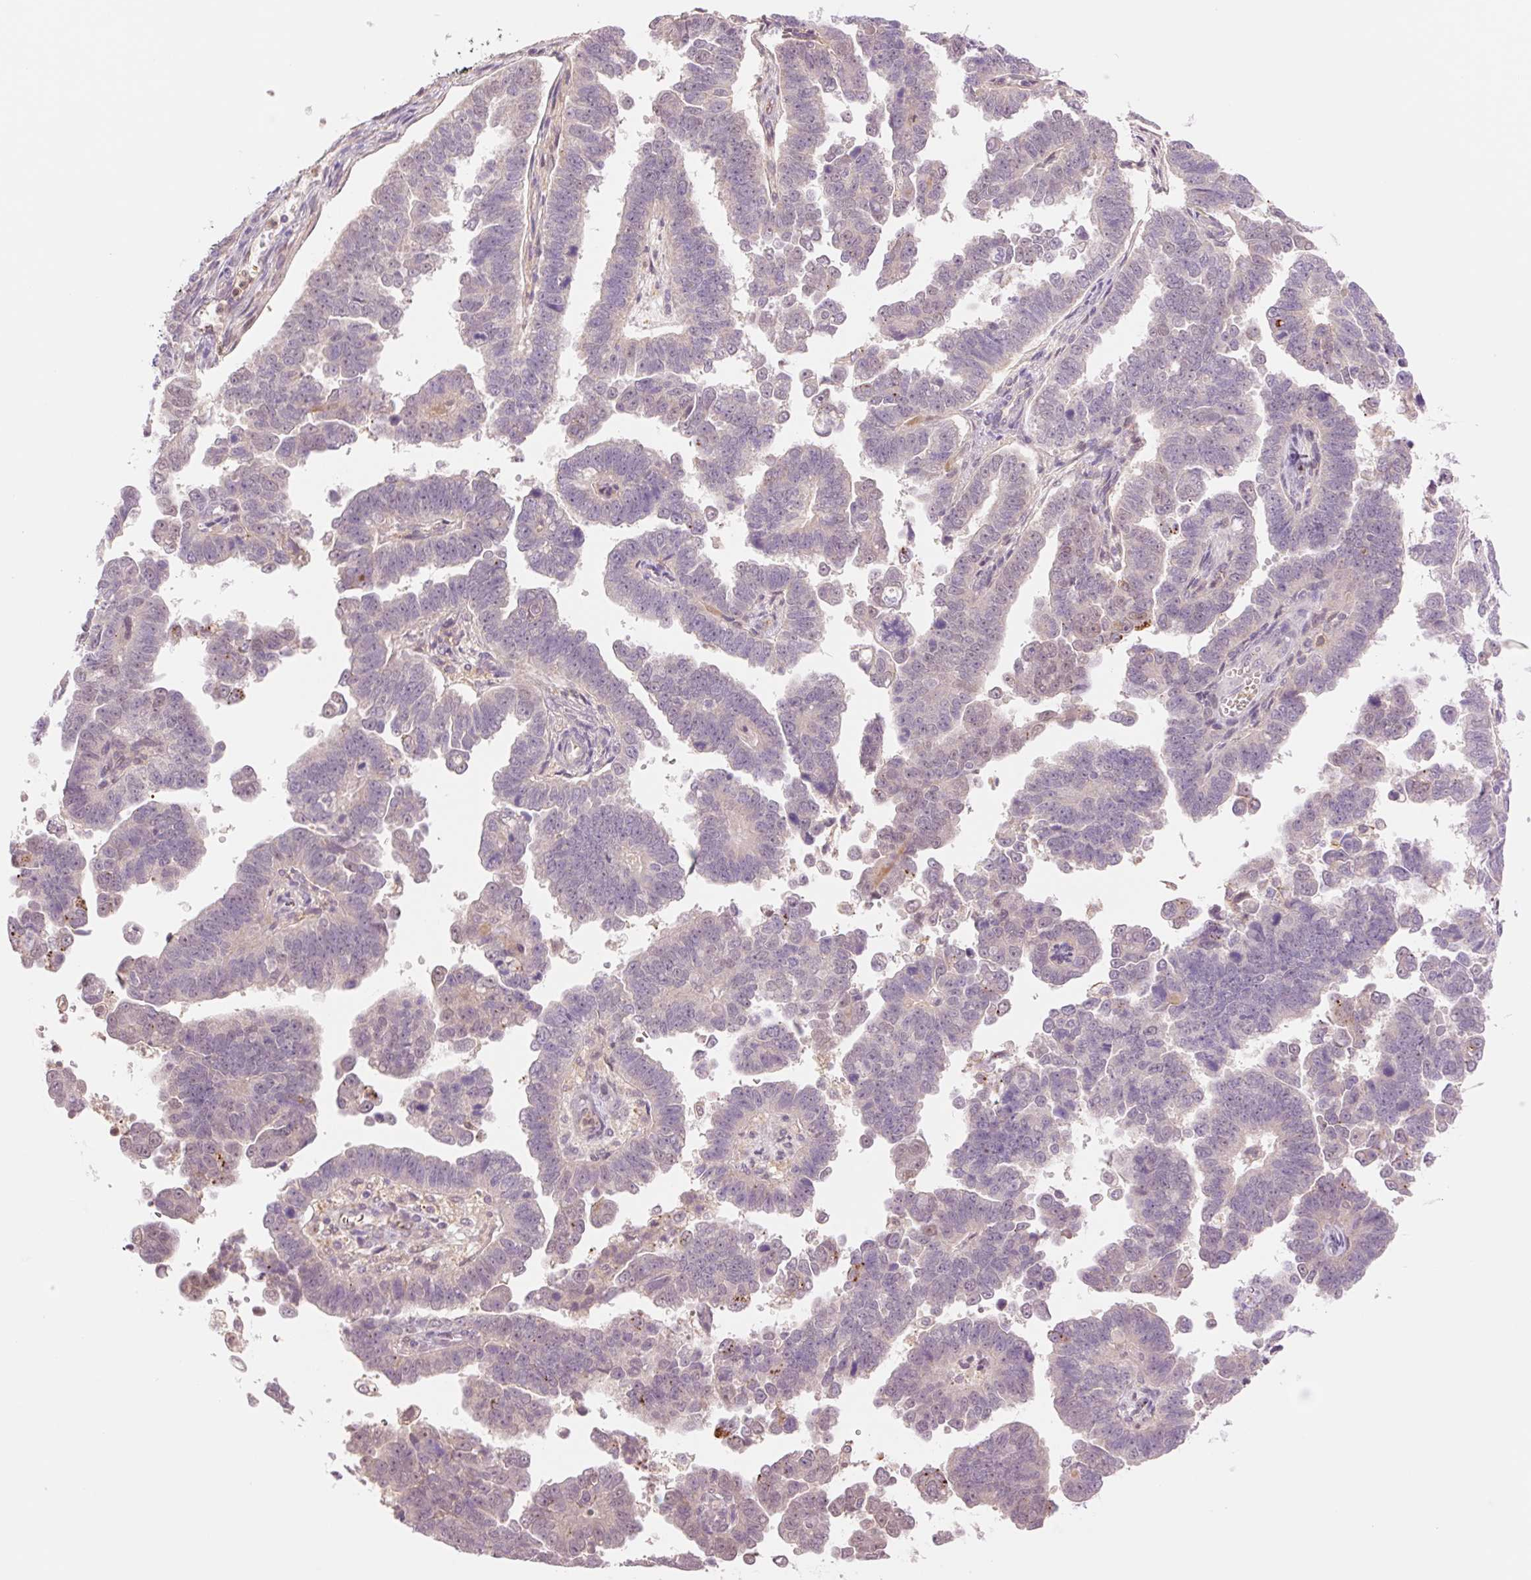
{"staining": {"intensity": "weak", "quantity": "<25%", "location": "cytoplasmic/membranous,nuclear"}, "tissue": "endometrial cancer", "cell_type": "Tumor cells", "image_type": "cancer", "snomed": [{"axis": "morphology", "description": "Adenocarcinoma, NOS"}, {"axis": "topography", "description": "Endometrium"}], "caption": "A high-resolution histopathology image shows IHC staining of adenocarcinoma (endometrial), which demonstrates no significant expression in tumor cells.", "gene": "HEBP1", "patient": {"sex": "female", "age": 75}}